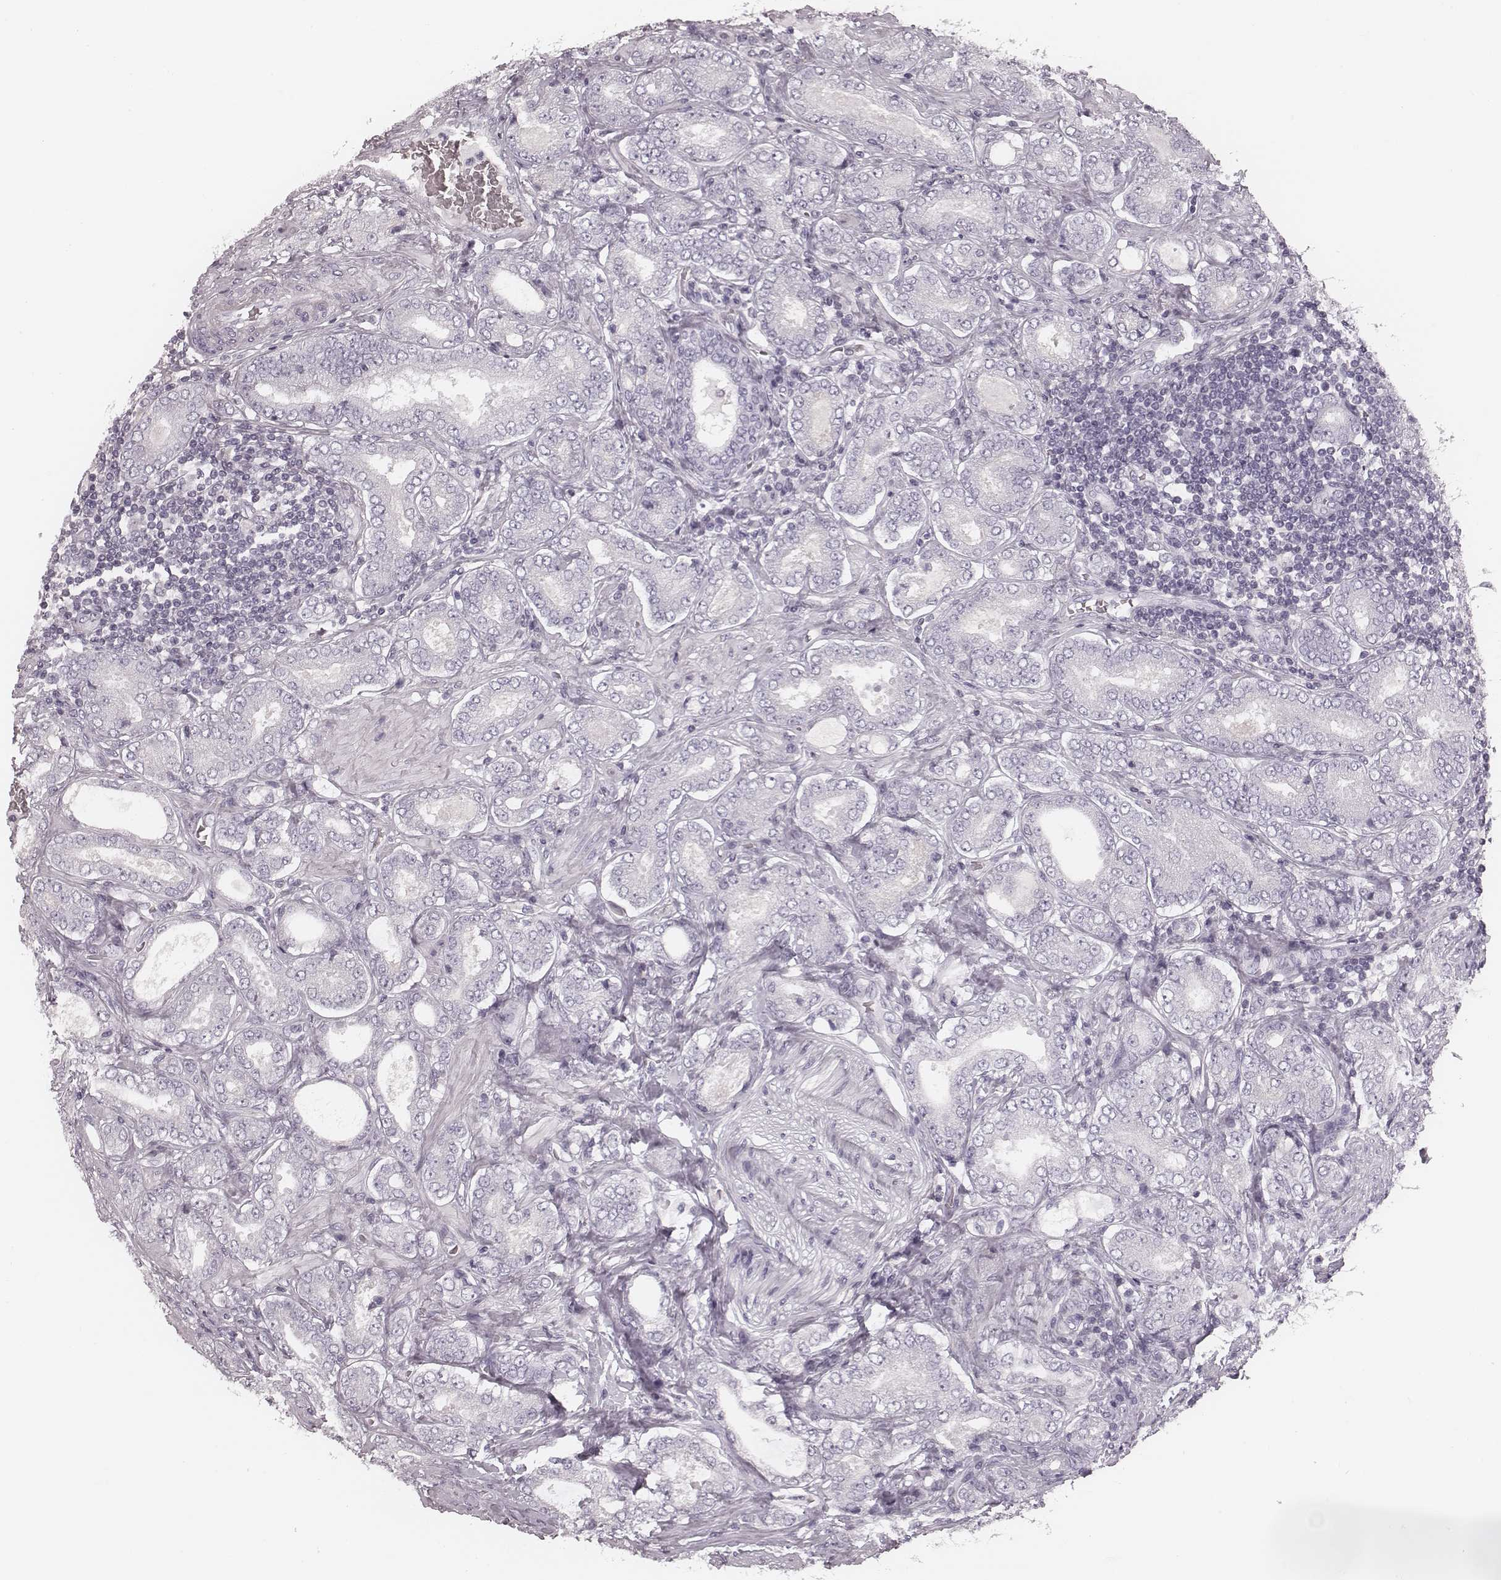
{"staining": {"intensity": "negative", "quantity": "none", "location": "none"}, "tissue": "prostate cancer", "cell_type": "Tumor cells", "image_type": "cancer", "snomed": [{"axis": "morphology", "description": "Adenocarcinoma, NOS"}, {"axis": "topography", "description": "Prostate"}], "caption": "Histopathology image shows no protein expression in tumor cells of prostate cancer (adenocarcinoma) tissue.", "gene": "S100Z", "patient": {"sex": "male", "age": 64}}